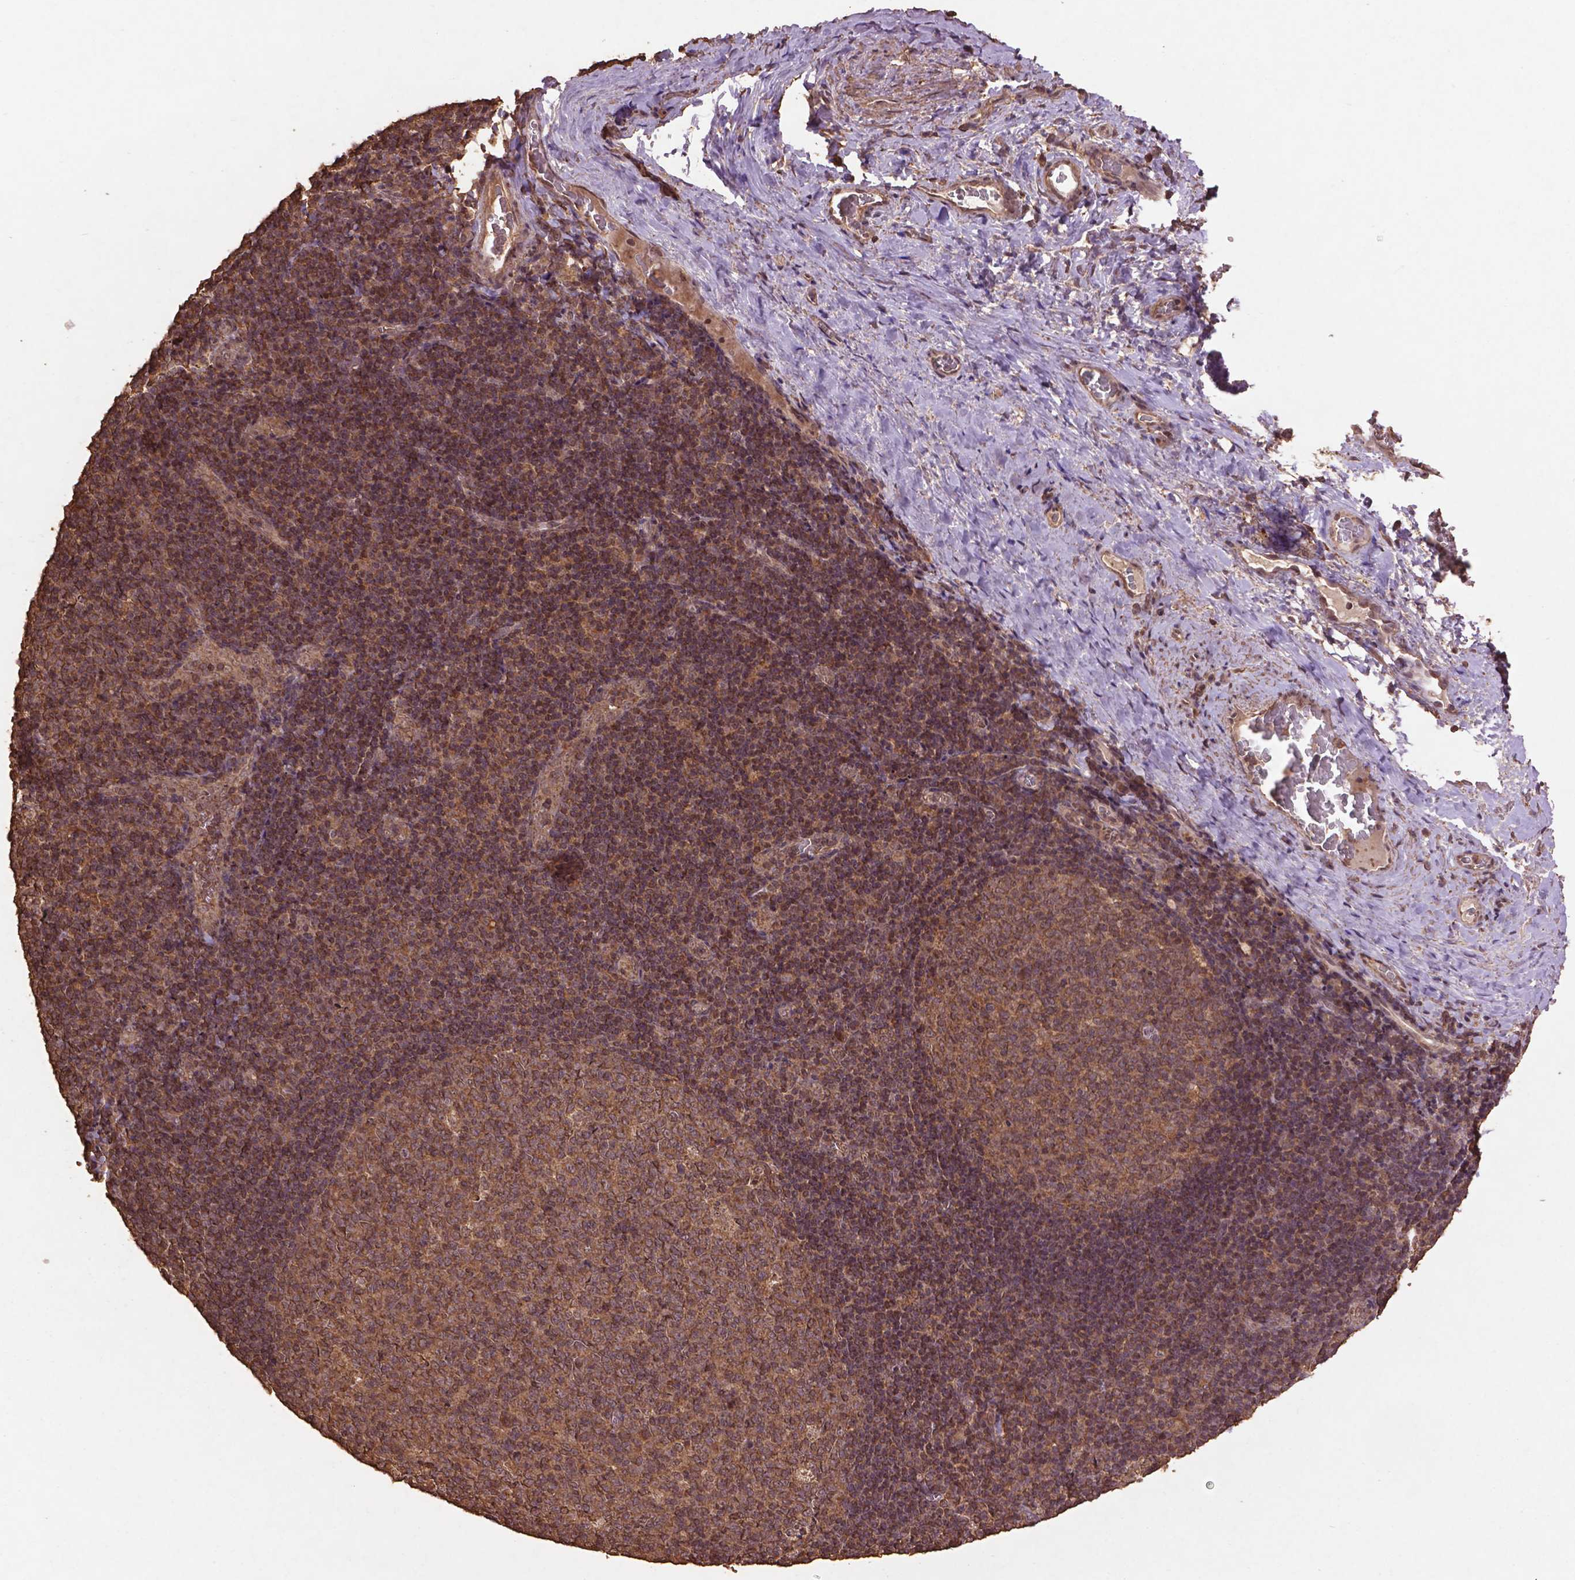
{"staining": {"intensity": "moderate", "quantity": ">75%", "location": "cytoplasmic/membranous"}, "tissue": "tonsil", "cell_type": "Germinal center cells", "image_type": "normal", "snomed": [{"axis": "morphology", "description": "Normal tissue, NOS"}, {"axis": "morphology", "description": "Inflammation, NOS"}, {"axis": "topography", "description": "Tonsil"}], "caption": "Brown immunohistochemical staining in normal human tonsil shows moderate cytoplasmic/membranous expression in approximately >75% of germinal center cells.", "gene": "BABAM1", "patient": {"sex": "female", "age": 31}}